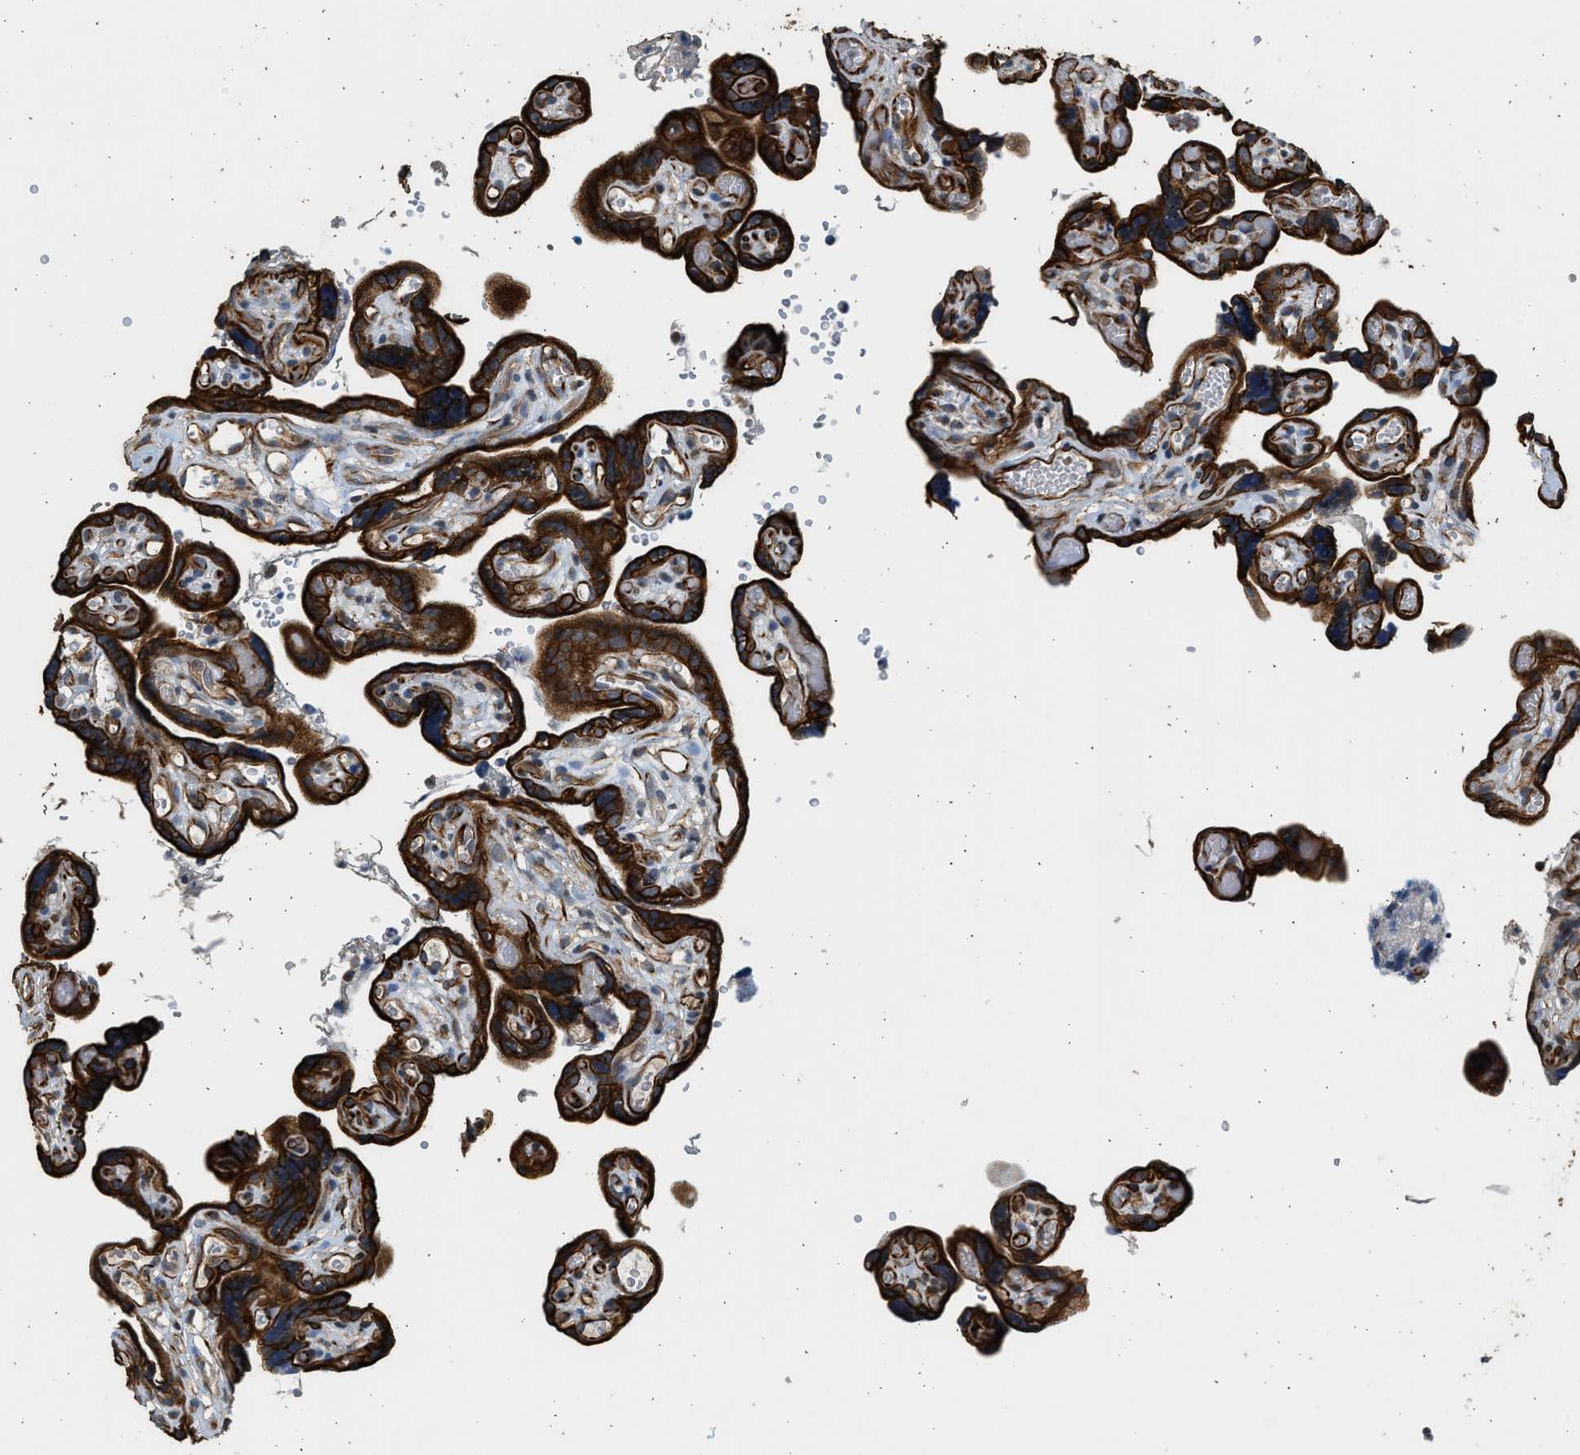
{"staining": {"intensity": "moderate", "quantity": ">75%", "location": "cytoplasmic/membranous"}, "tissue": "placenta", "cell_type": "Decidual cells", "image_type": "normal", "snomed": [{"axis": "morphology", "description": "Normal tissue, NOS"}, {"axis": "topography", "description": "Placenta"}], "caption": "This histopathology image shows benign placenta stained with IHC to label a protein in brown. The cytoplasmic/membranous of decidual cells show moderate positivity for the protein. Nuclei are counter-stained blue.", "gene": "PCLO", "patient": {"sex": "female", "age": 30}}